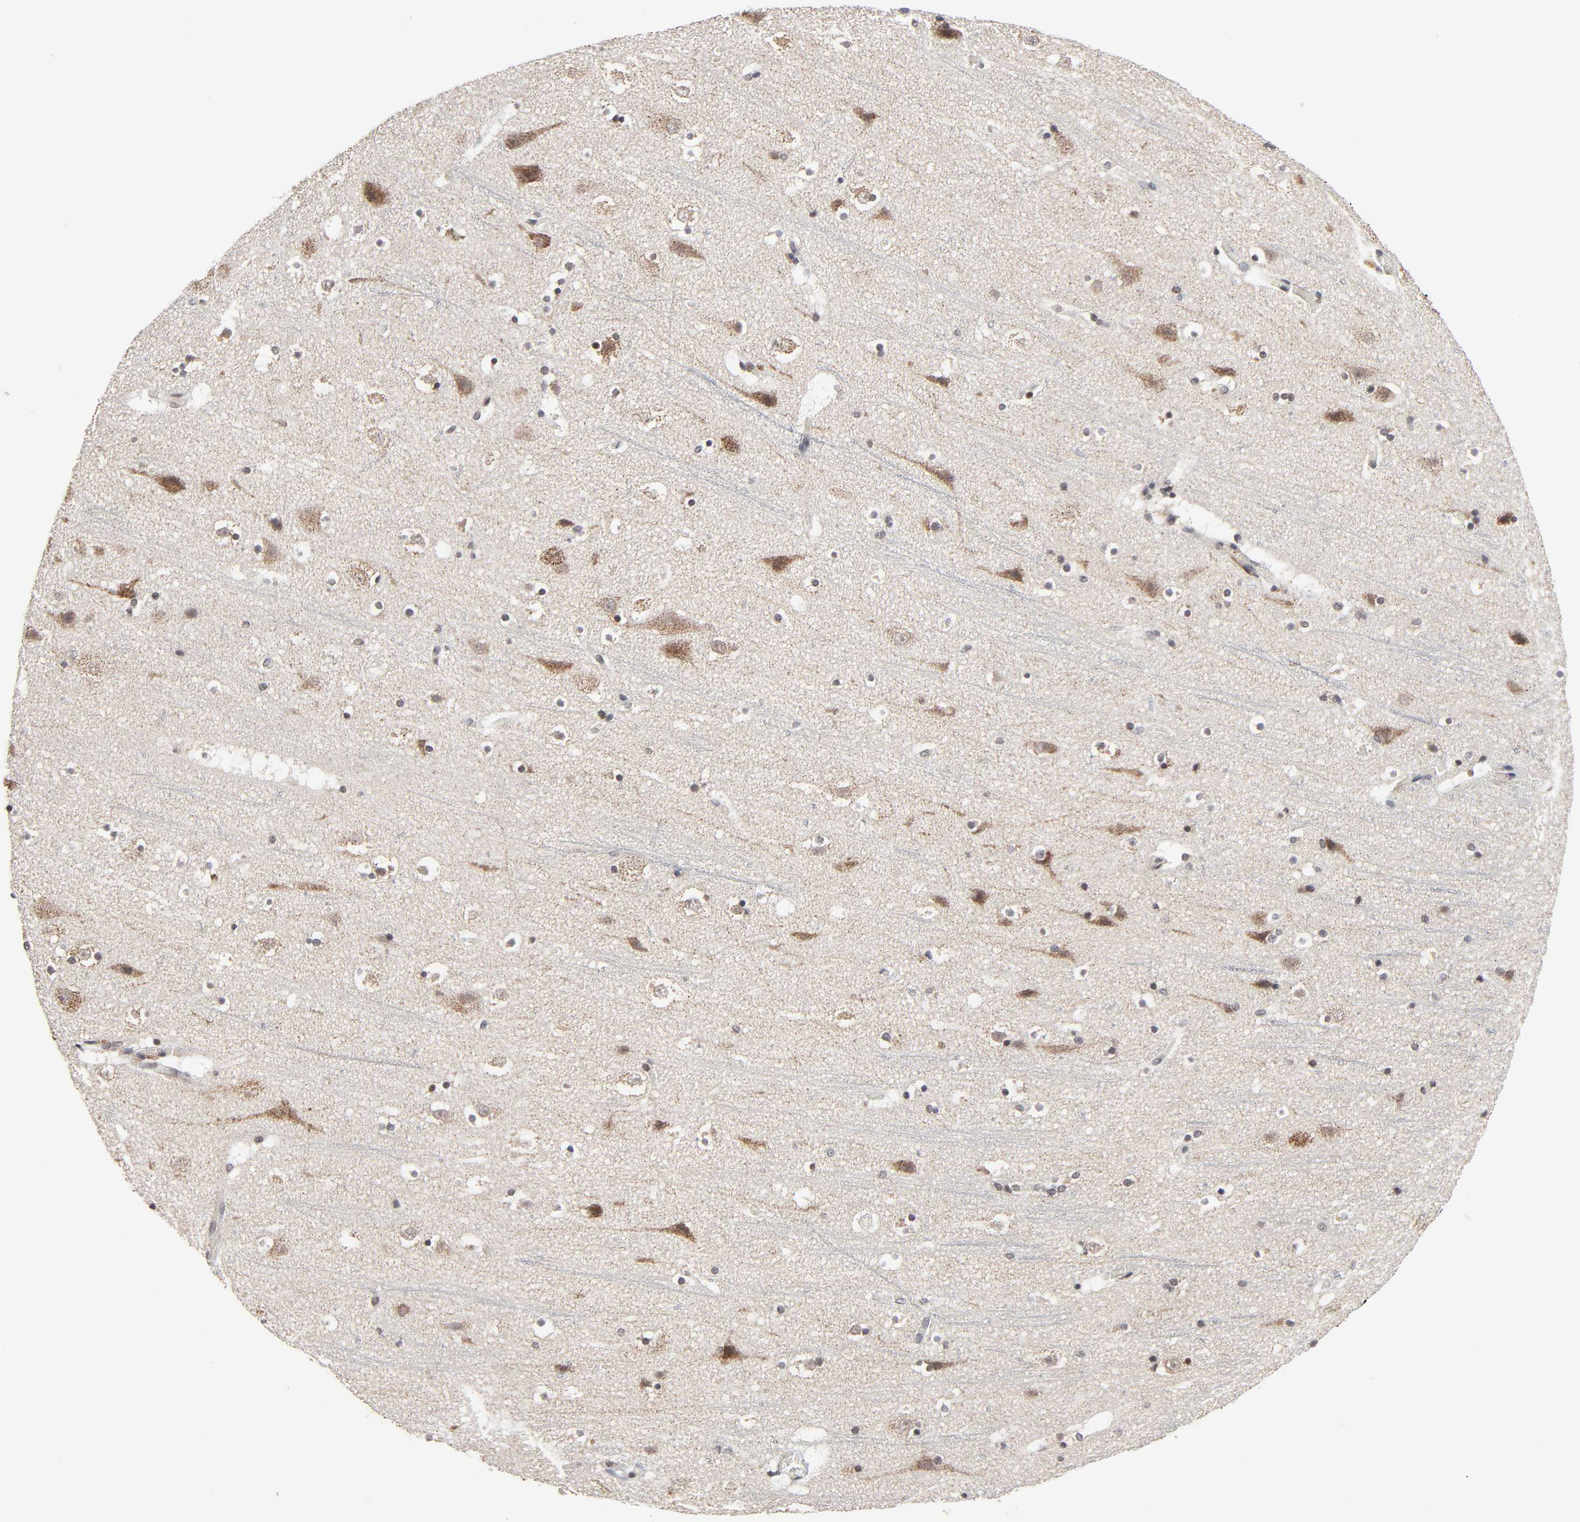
{"staining": {"intensity": "negative", "quantity": "none", "location": "none"}, "tissue": "cerebral cortex", "cell_type": "Endothelial cells", "image_type": "normal", "snomed": [{"axis": "morphology", "description": "Normal tissue, NOS"}, {"axis": "topography", "description": "Cerebral cortex"}], "caption": "IHC of unremarkable human cerebral cortex demonstrates no staining in endothelial cells.", "gene": "AUH", "patient": {"sex": "male", "age": 45}}